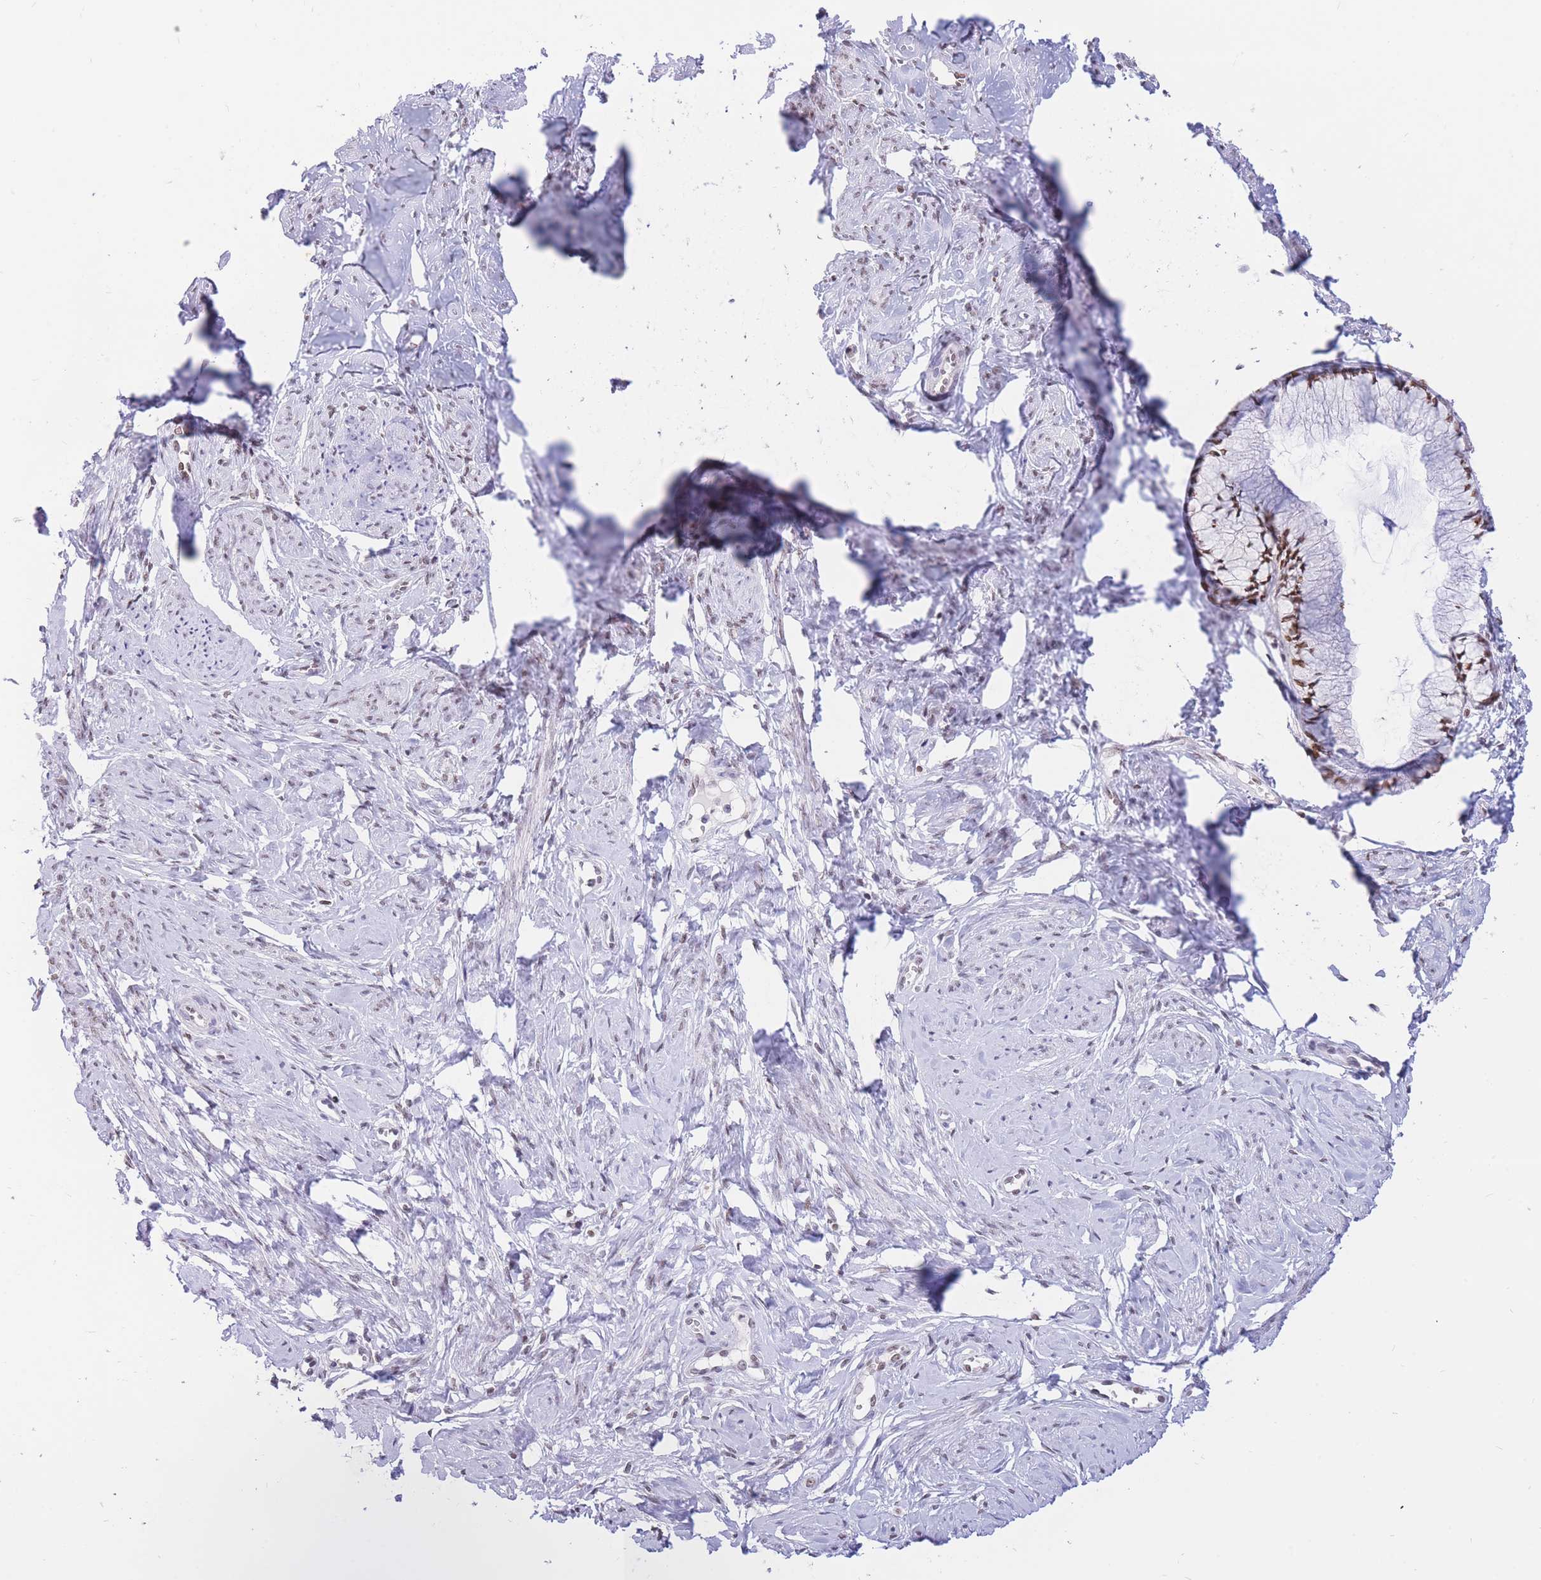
{"staining": {"intensity": "moderate", "quantity": ">75%", "location": "nuclear"}, "tissue": "cervix", "cell_type": "Glandular cells", "image_type": "normal", "snomed": [{"axis": "morphology", "description": "Normal tissue, NOS"}, {"axis": "topography", "description": "Cervix"}], "caption": "Protein staining of benign cervix demonstrates moderate nuclear staining in about >75% of glandular cells. The staining was performed using DAB to visualize the protein expression in brown, while the nuclei were stained in blue with hematoxylin (Magnification: 20x).", "gene": "HMGN1", "patient": {"sex": "female", "age": 42}}